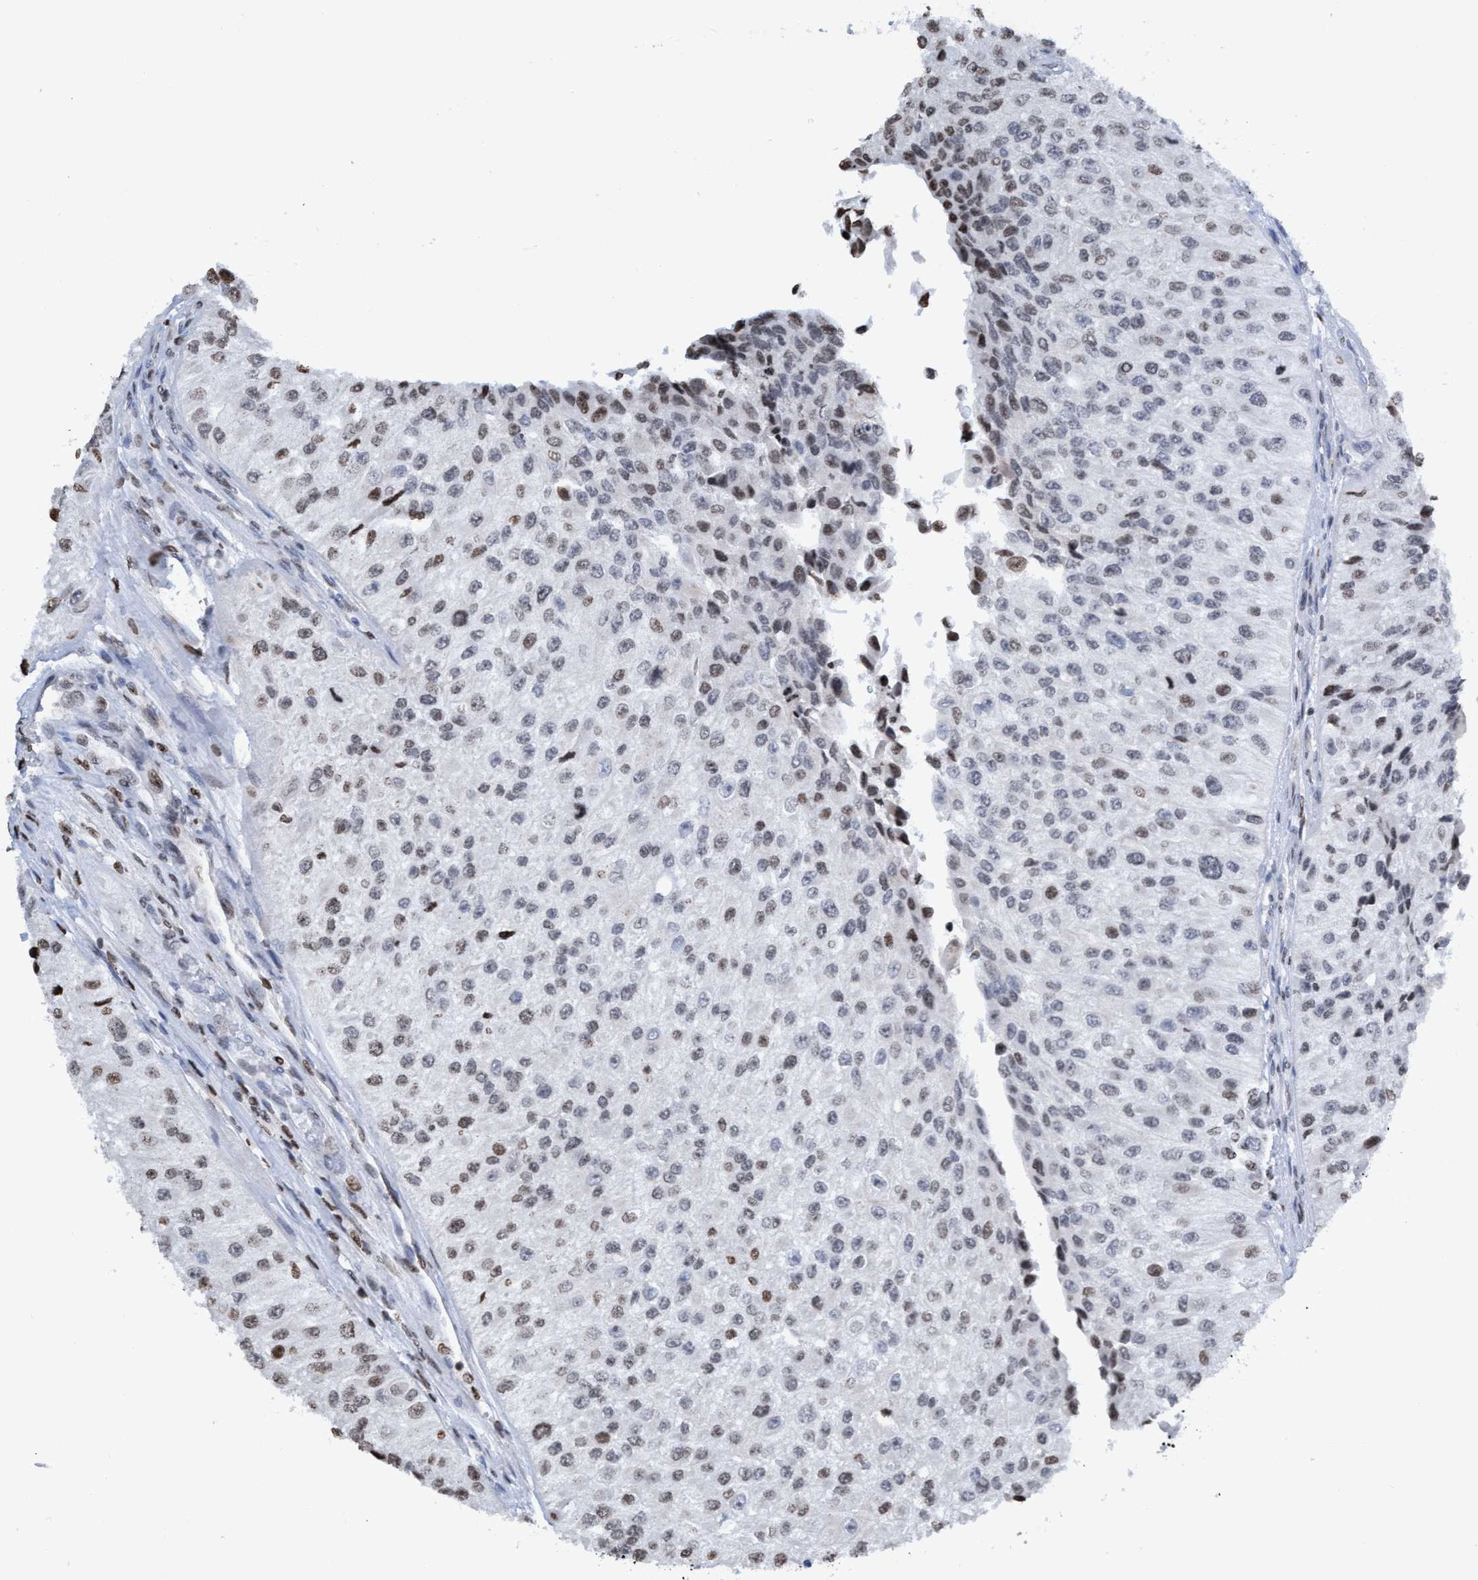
{"staining": {"intensity": "moderate", "quantity": "25%-75%", "location": "nuclear"}, "tissue": "urothelial cancer", "cell_type": "Tumor cells", "image_type": "cancer", "snomed": [{"axis": "morphology", "description": "Urothelial carcinoma, High grade"}, {"axis": "topography", "description": "Kidney"}, {"axis": "topography", "description": "Urinary bladder"}], "caption": "The photomicrograph displays immunohistochemical staining of urothelial carcinoma (high-grade). There is moderate nuclear positivity is seen in approximately 25%-75% of tumor cells.", "gene": "CBX2", "patient": {"sex": "male", "age": 77}}